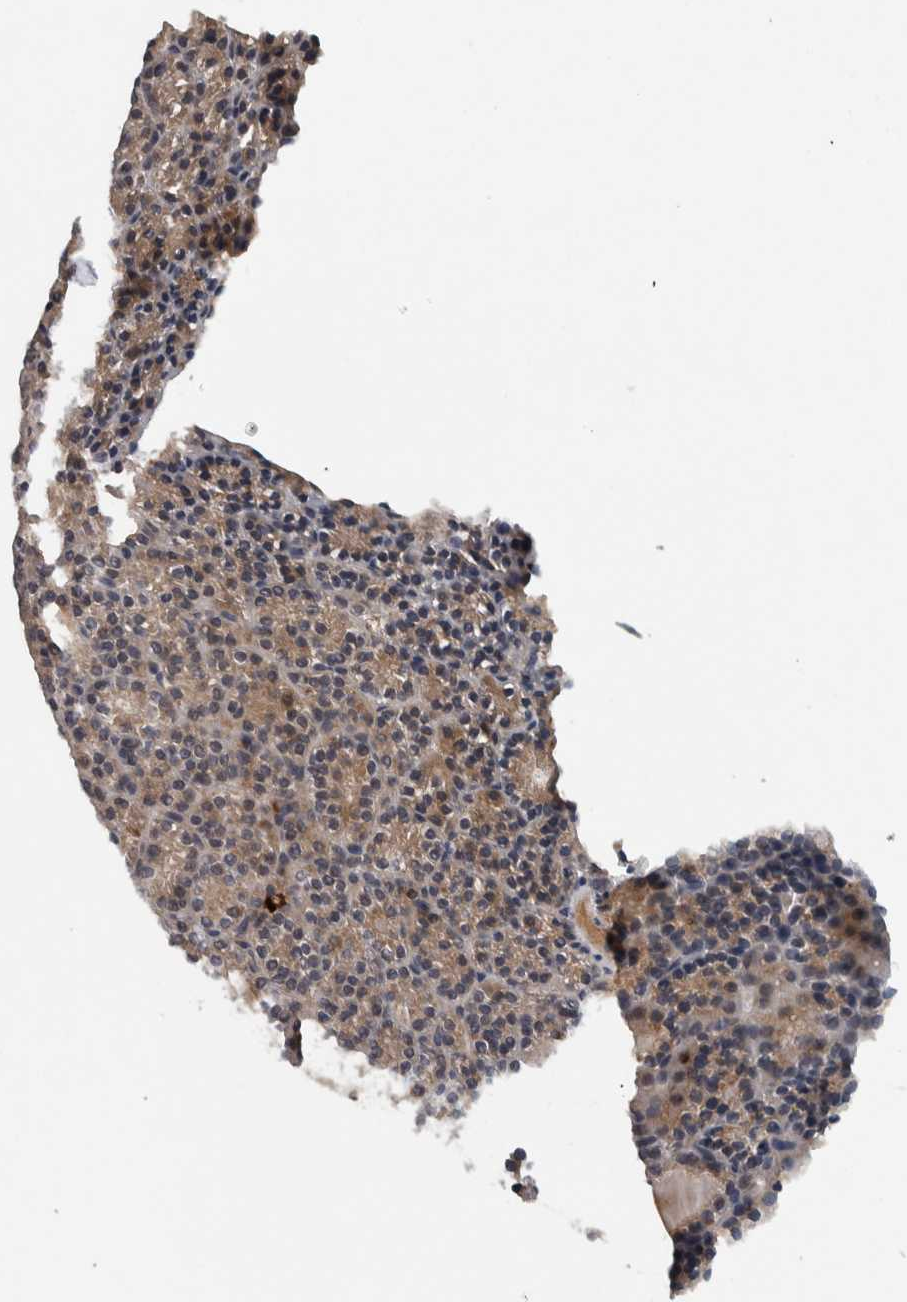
{"staining": {"intensity": "weak", "quantity": ">75%", "location": "cytoplasmic/membranous"}, "tissue": "parathyroid gland", "cell_type": "Glandular cells", "image_type": "normal", "snomed": [{"axis": "morphology", "description": "Normal tissue, NOS"}, {"axis": "morphology", "description": "Adenoma, NOS"}, {"axis": "topography", "description": "Parathyroid gland"}], "caption": "Immunohistochemical staining of benign human parathyroid gland demonstrates weak cytoplasmic/membranous protein positivity in approximately >75% of glandular cells.", "gene": "LBHD1", "patient": {"sex": "female", "age": 64}}